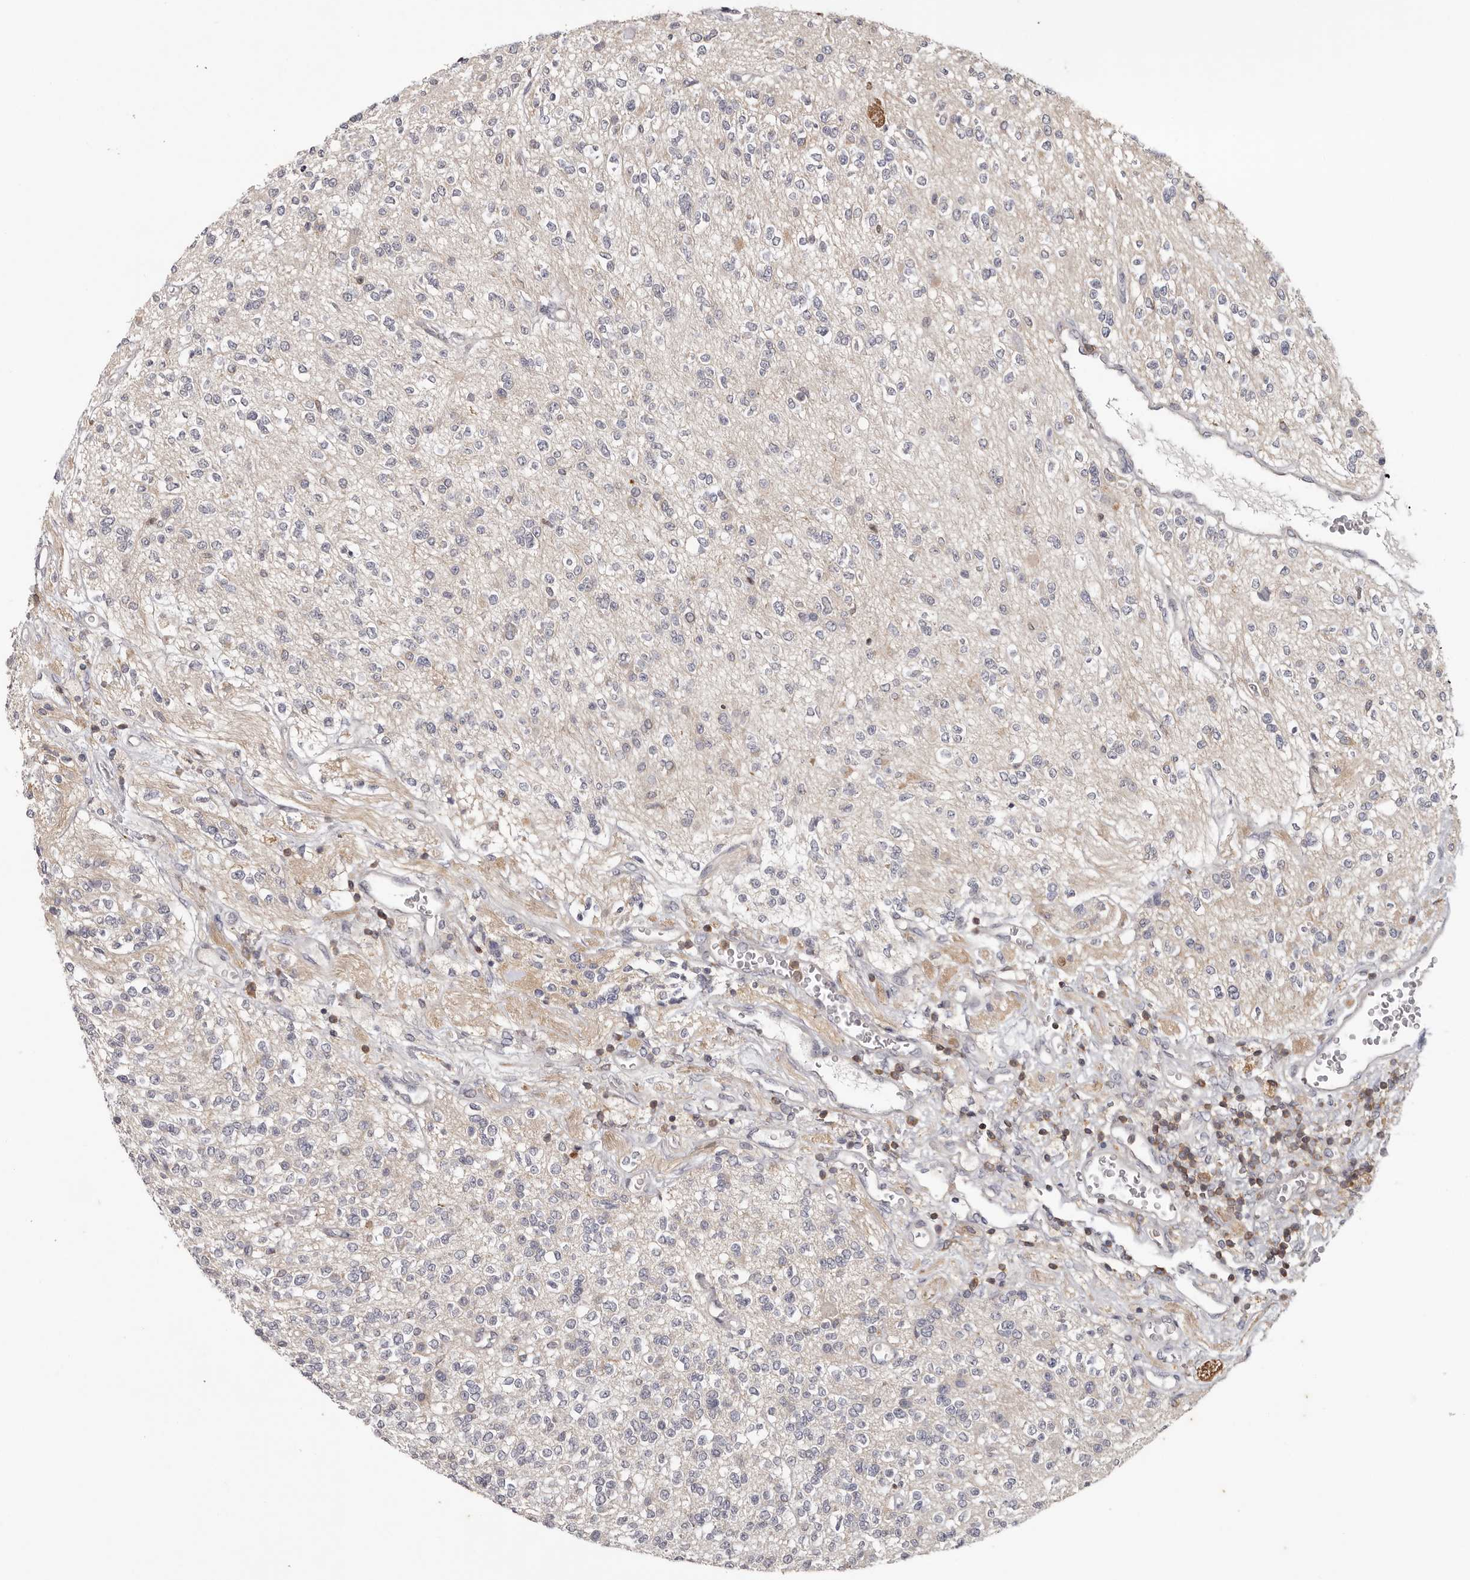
{"staining": {"intensity": "negative", "quantity": "none", "location": "none"}, "tissue": "glioma", "cell_type": "Tumor cells", "image_type": "cancer", "snomed": [{"axis": "morphology", "description": "Glioma, malignant, High grade"}, {"axis": "topography", "description": "Brain"}], "caption": "Human malignant high-grade glioma stained for a protein using IHC shows no positivity in tumor cells.", "gene": "ANKRD44", "patient": {"sex": "male", "age": 34}}